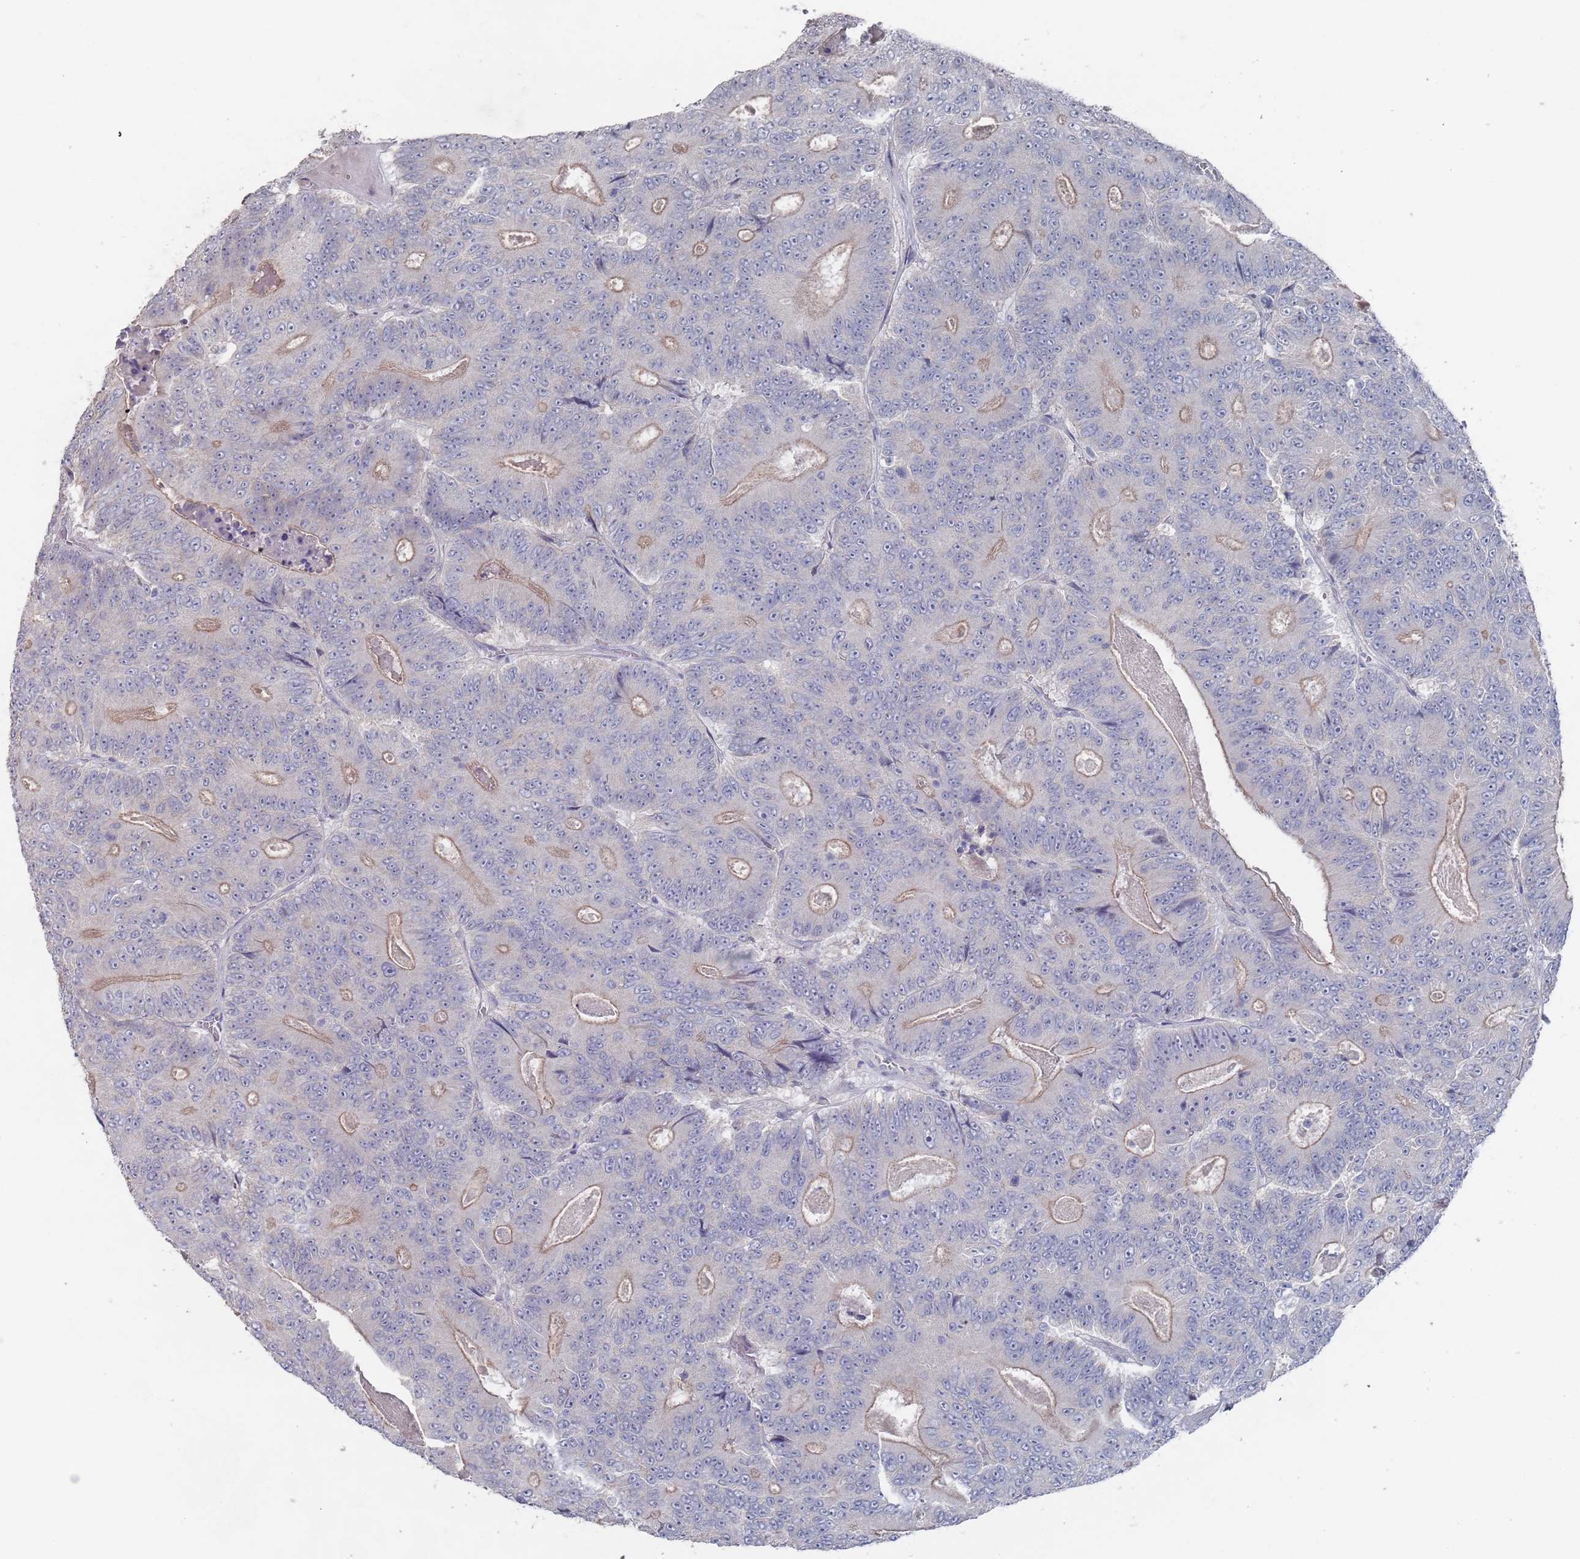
{"staining": {"intensity": "weak", "quantity": "25%-75%", "location": "cytoplasmic/membranous"}, "tissue": "colorectal cancer", "cell_type": "Tumor cells", "image_type": "cancer", "snomed": [{"axis": "morphology", "description": "Adenocarcinoma, NOS"}, {"axis": "topography", "description": "Colon"}], "caption": "There is low levels of weak cytoplasmic/membranous expression in tumor cells of adenocarcinoma (colorectal), as demonstrated by immunohistochemical staining (brown color).", "gene": "PROM2", "patient": {"sex": "male", "age": 83}}